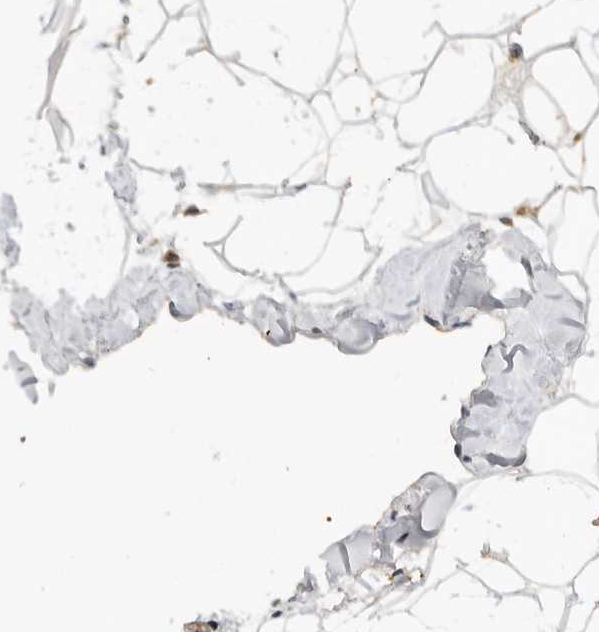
{"staining": {"intensity": "weak", "quantity": ">75%", "location": "cytoplasmic/membranous"}, "tissue": "adipose tissue", "cell_type": "Adipocytes", "image_type": "normal", "snomed": [{"axis": "morphology", "description": "Normal tissue, NOS"}, {"axis": "morphology", "description": "Fibrosis, NOS"}, {"axis": "topography", "description": "Breast"}, {"axis": "topography", "description": "Adipose tissue"}], "caption": "An image of adipose tissue stained for a protein exhibits weak cytoplasmic/membranous brown staining in adipocytes.", "gene": "CLDN12", "patient": {"sex": "female", "age": 39}}